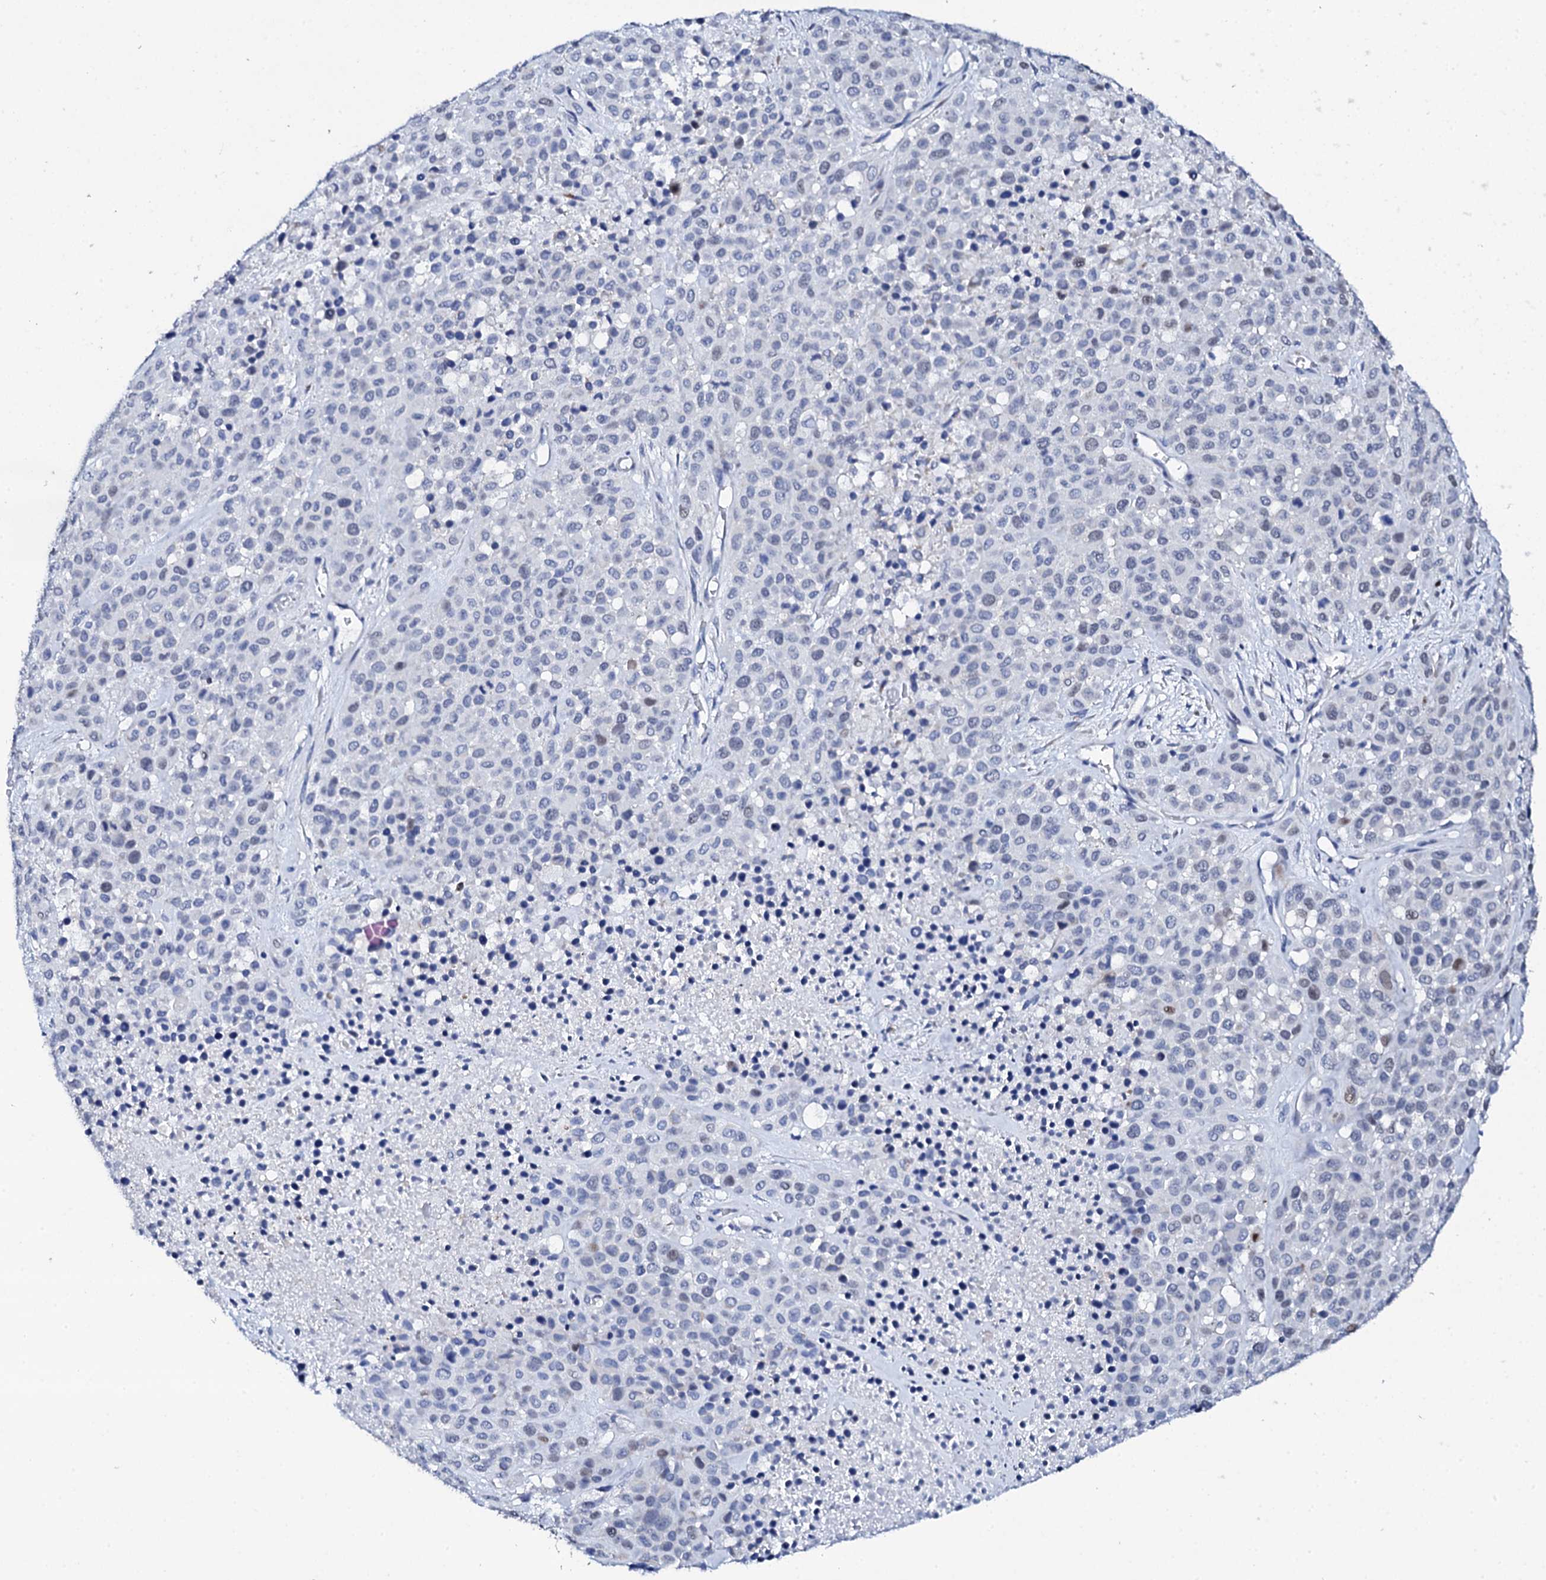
{"staining": {"intensity": "weak", "quantity": "<25%", "location": "nuclear"}, "tissue": "melanoma", "cell_type": "Tumor cells", "image_type": "cancer", "snomed": [{"axis": "morphology", "description": "Malignant melanoma, Metastatic site"}, {"axis": "topography", "description": "Skin"}], "caption": "This is a photomicrograph of IHC staining of malignant melanoma (metastatic site), which shows no expression in tumor cells.", "gene": "NUDT13", "patient": {"sex": "female", "age": 81}}